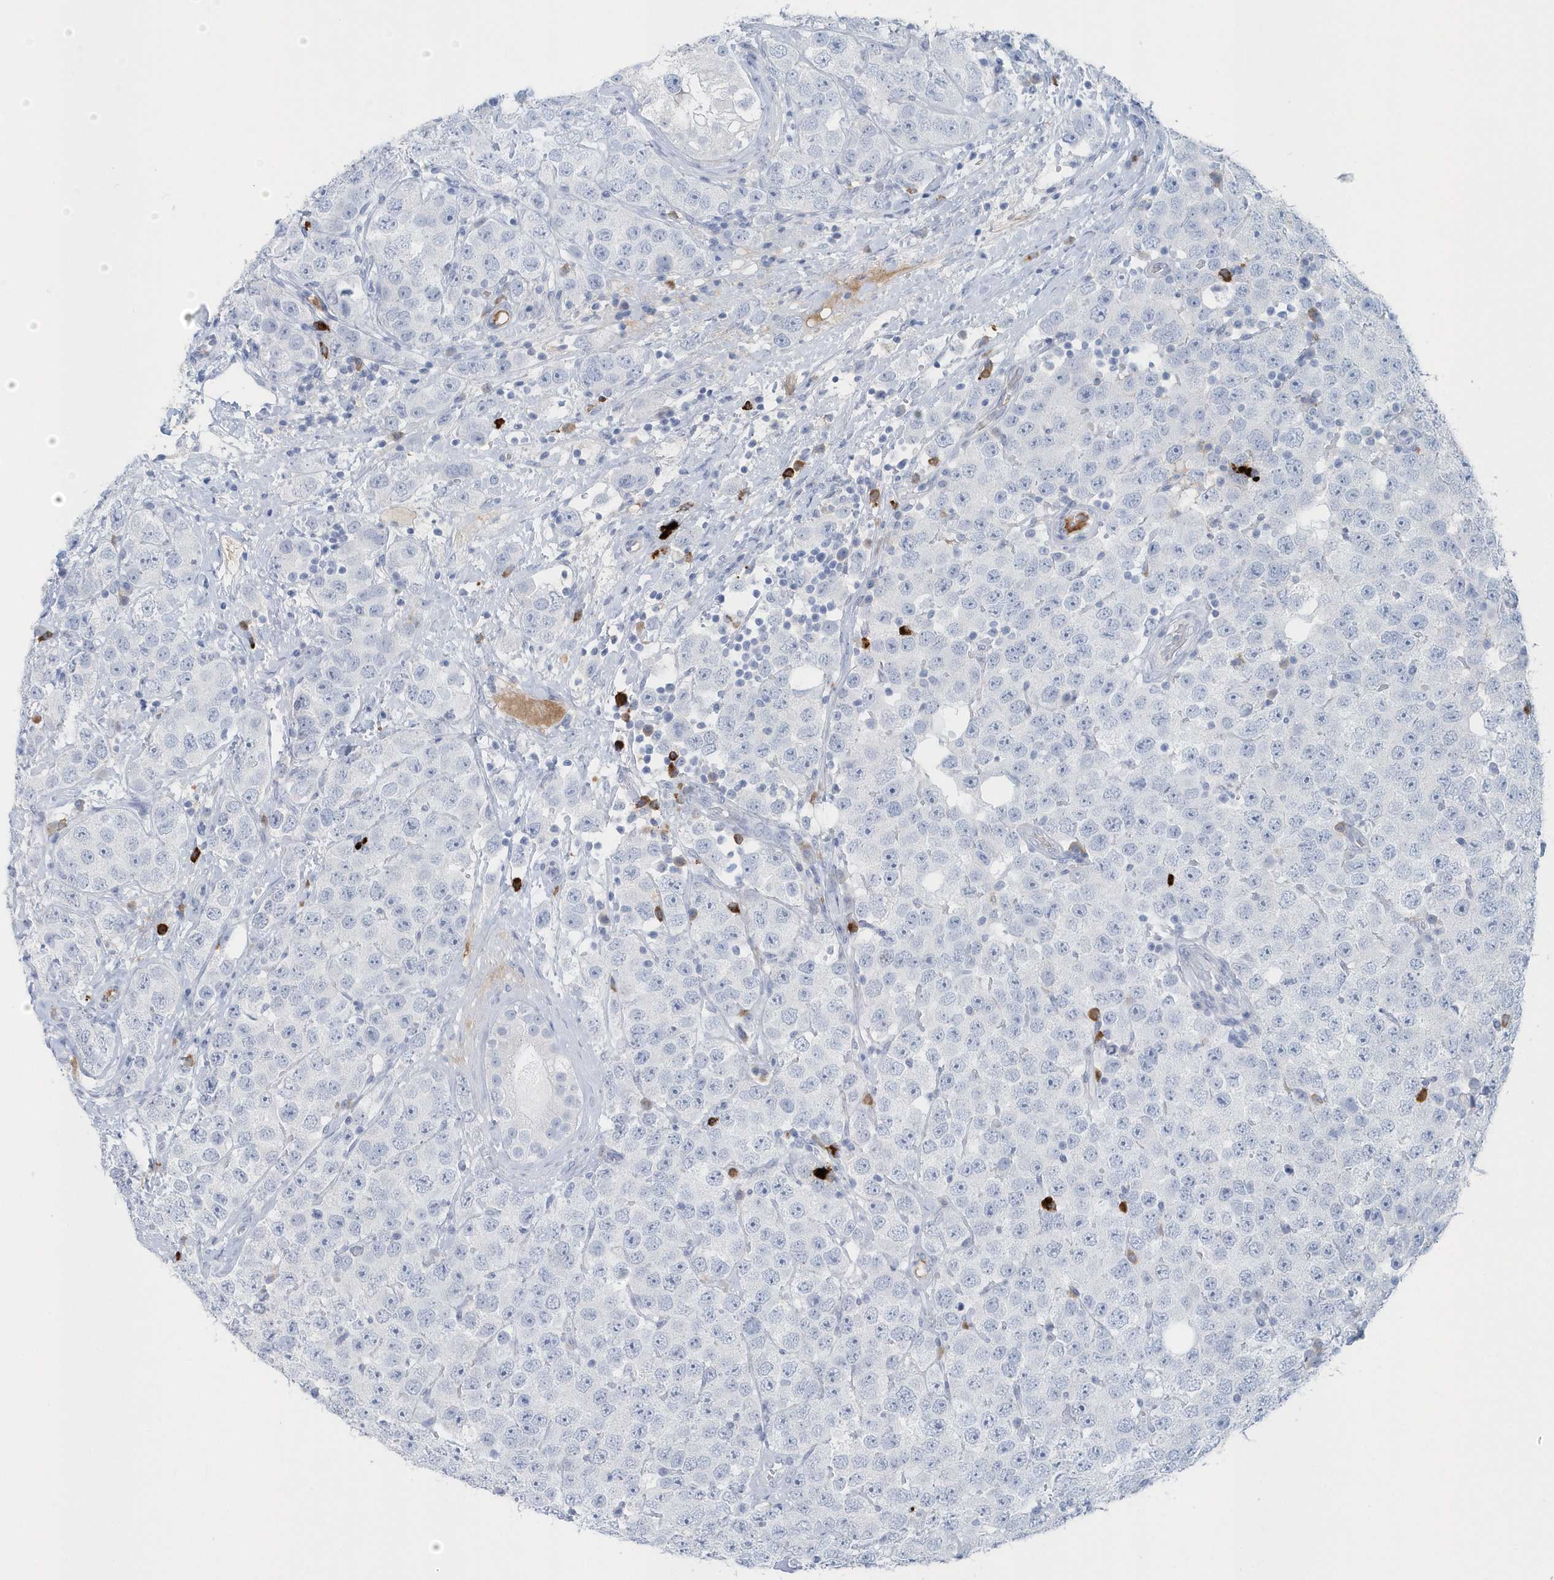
{"staining": {"intensity": "negative", "quantity": "none", "location": "none"}, "tissue": "testis cancer", "cell_type": "Tumor cells", "image_type": "cancer", "snomed": [{"axis": "morphology", "description": "Seminoma, NOS"}, {"axis": "topography", "description": "Testis"}], "caption": "Tumor cells show no significant staining in seminoma (testis).", "gene": "JCHAIN", "patient": {"sex": "male", "age": 28}}